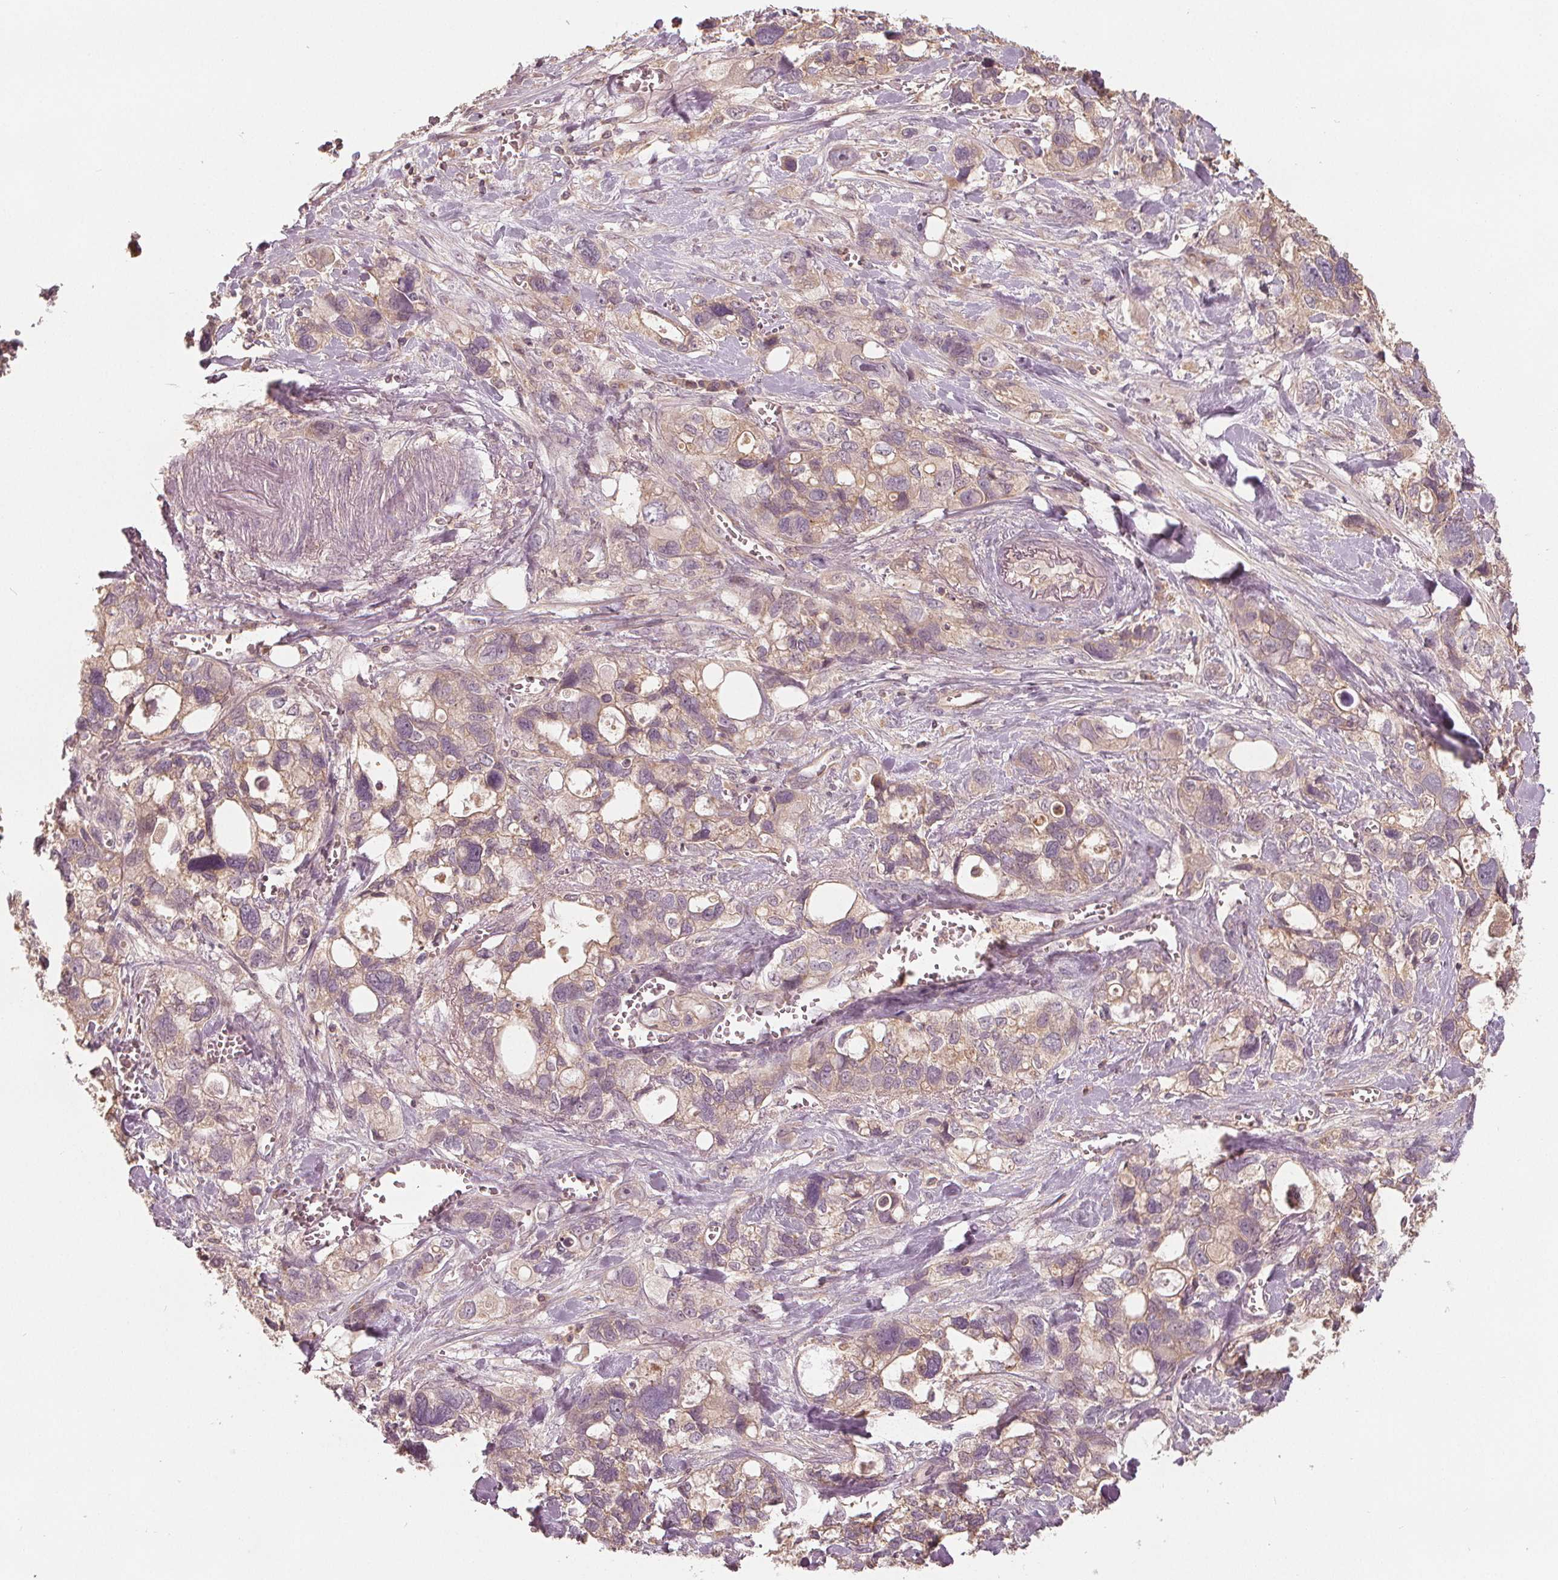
{"staining": {"intensity": "weak", "quantity": "25%-75%", "location": "cytoplasmic/membranous"}, "tissue": "stomach cancer", "cell_type": "Tumor cells", "image_type": "cancer", "snomed": [{"axis": "morphology", "description": "Adenocarcinoma, NOS"}, {"axis": "topography", "description": "Stomach, upper"}], "caption": "Immunohistochemistry image of stomach adenocarcinoma stained for a protein (brown), which shows low levels of weak cytoplasmic/membranous expression in about 25%-75% of tumor cells.", "gene": "GNB2", "patient": {"sex": "female", "age": 81}}